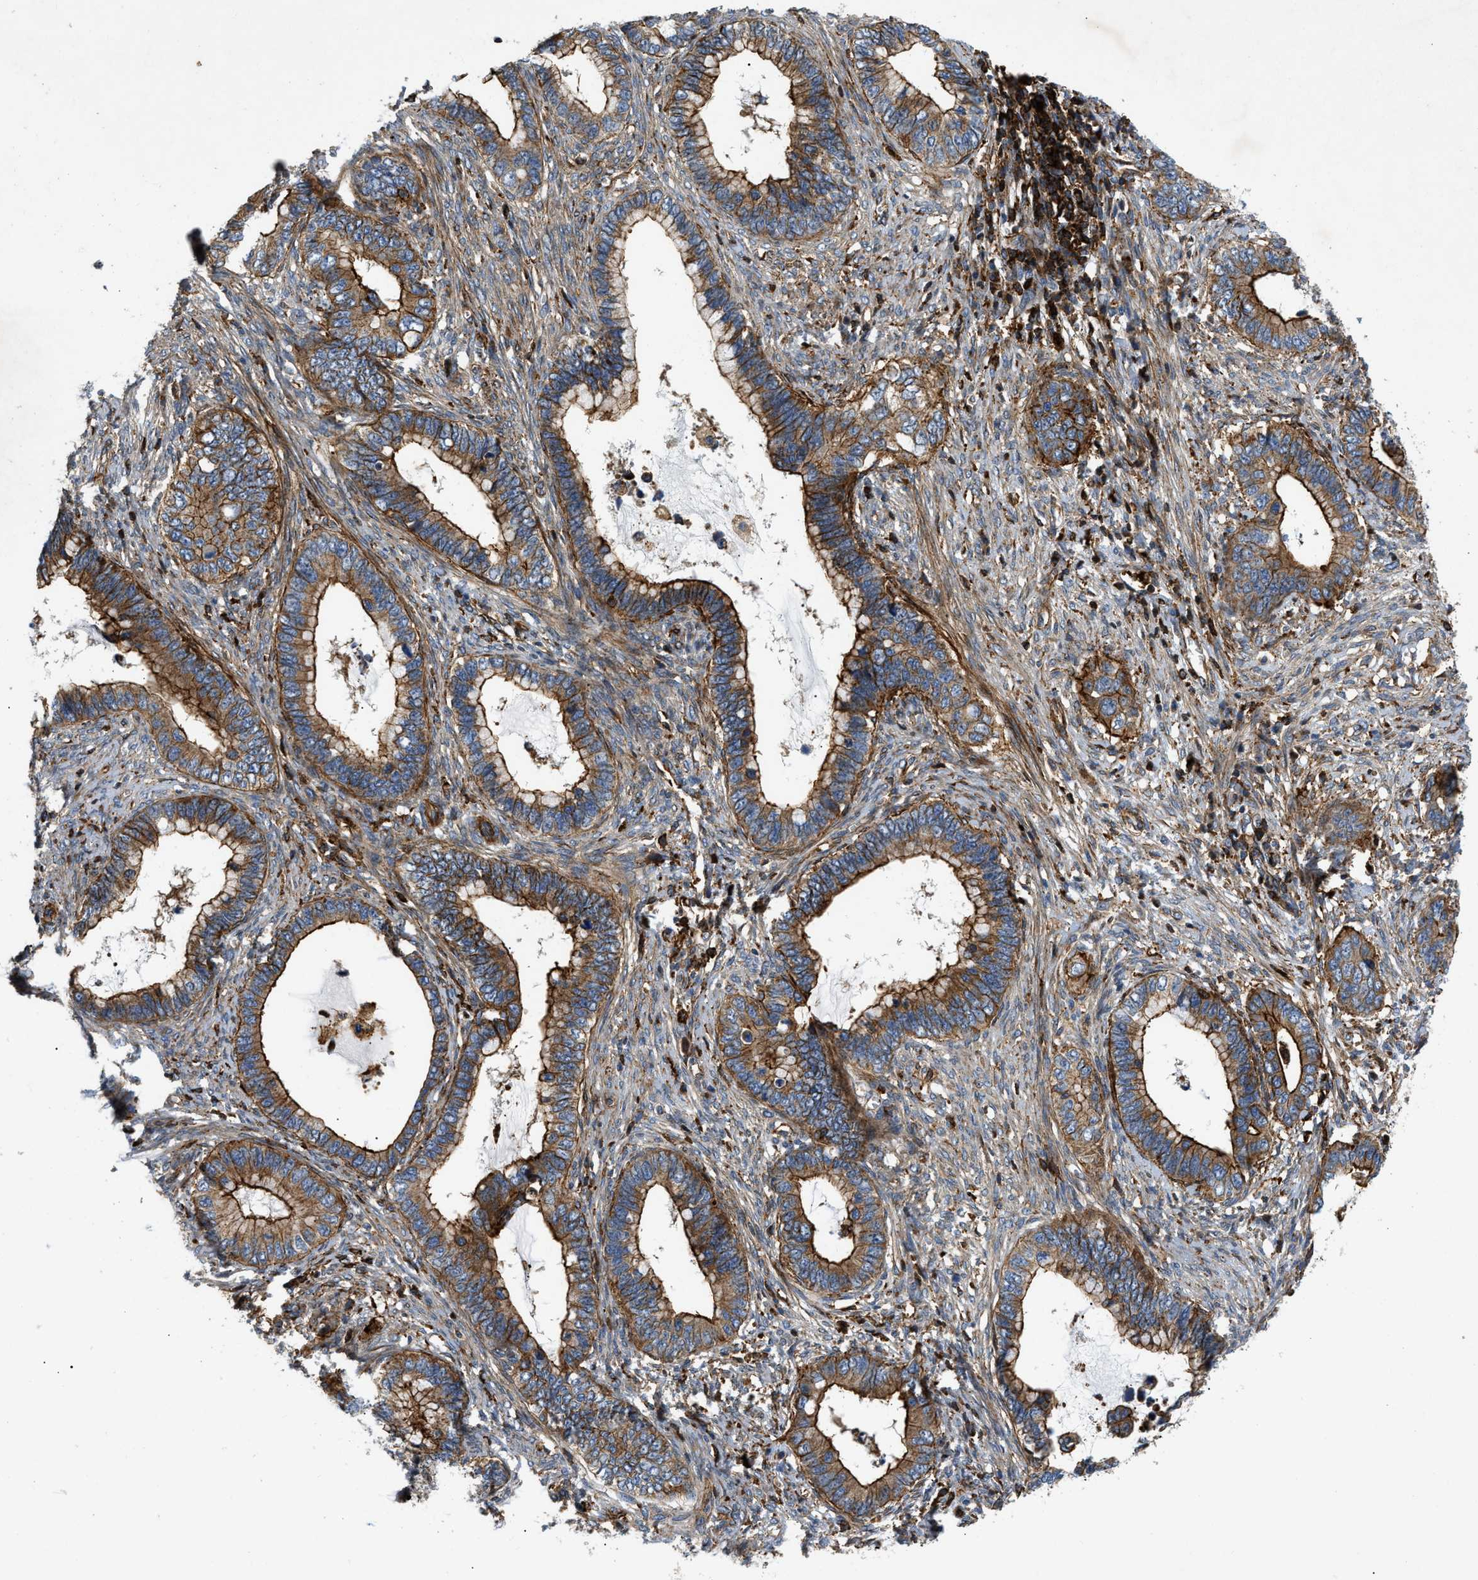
{"staining": {"intensity": "moderate", "quantity": ">75%", "location": "cytoplasmic/membranous"}, "tissue": "cervical cancer", "cell_type": "Tumor cells", "image_type": "cancer", "snomed": [{"axis": "morphology", "description": "Adenocarcinoma, NOS"}, {"axis": "topography", "description": "Cervix"}], "caption": "Human adenocarcinoma (cervical) stained with a brown dye demonstrates moderate cytoplasmic/membranous positive staining in approximately >75% of tumor cells.", "gene": "DHODH", "patient": {"sex": "female", "age": 44}}